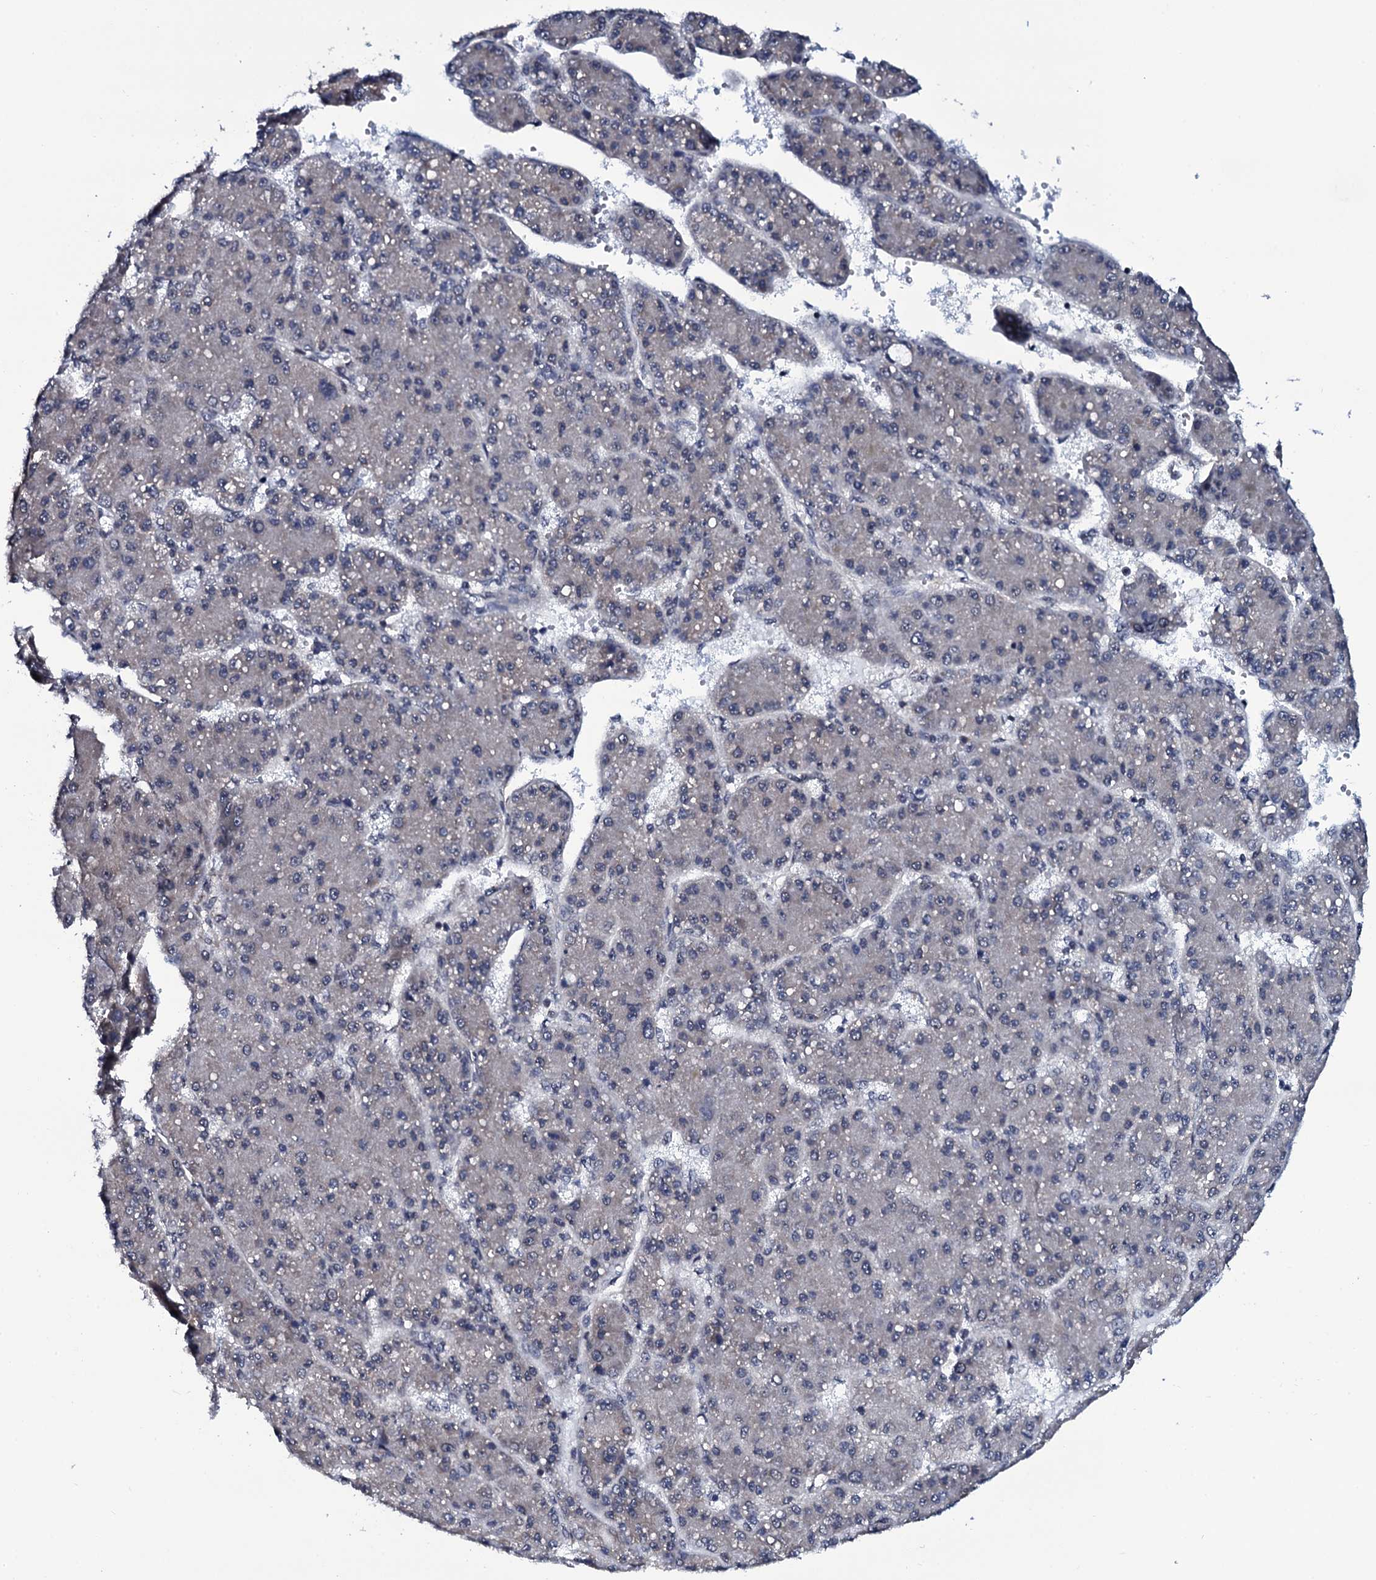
{"staining": {"intensity": "negative", "quantity": "none", "location": "none"}, "tissue": "liver cancer", "cell_type": "Tumor cells", "image_type": "cancer", "snomed": [{"axis": "morphology", "description": "Carcinoma, Hepatocellular, NOS"}, {"axis": "topography", "description": "Liver"}], "caption": "Hepatocellular carcinoma (liver) stained for a protein using IHC reveals no positivity tumor cells.", "gene": "CWC15", "patient": {"sex": "male", "age": 67}}